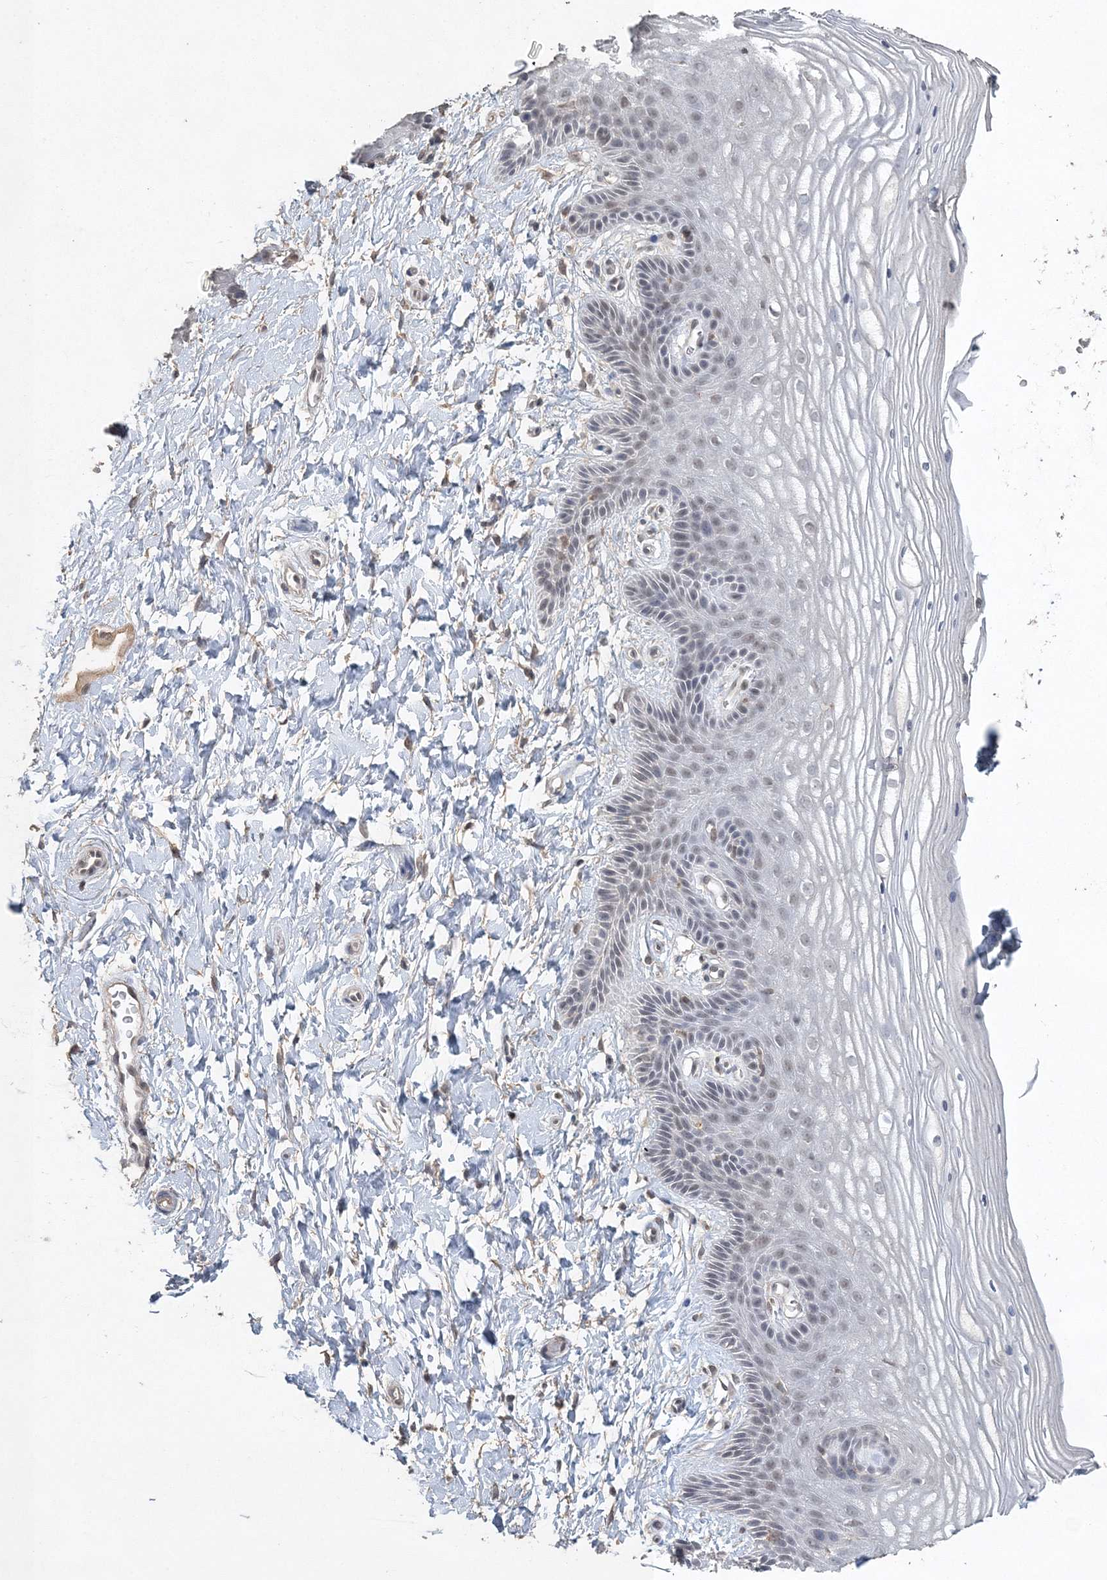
{"staining": {"intensity": "weak", "quantity": "<25%", "location": "nuclear"}, "tissue": "vagina", "cell_type": "Squamous epithelial cells", "image_type": "normal", "snomed": [{"axis": "morphology", "description": "Normal tissue, NOS"}, {"axis": "topography", "description": "Vagina"}, {"axis": "topography", "description": "Cervix"}], "caption": "This is an IHC image of normal human vagina. There is no positivity in squamous epithelial cells.", "gene": "UIMC1", "patient": {"sex": "female", "age": 40}}